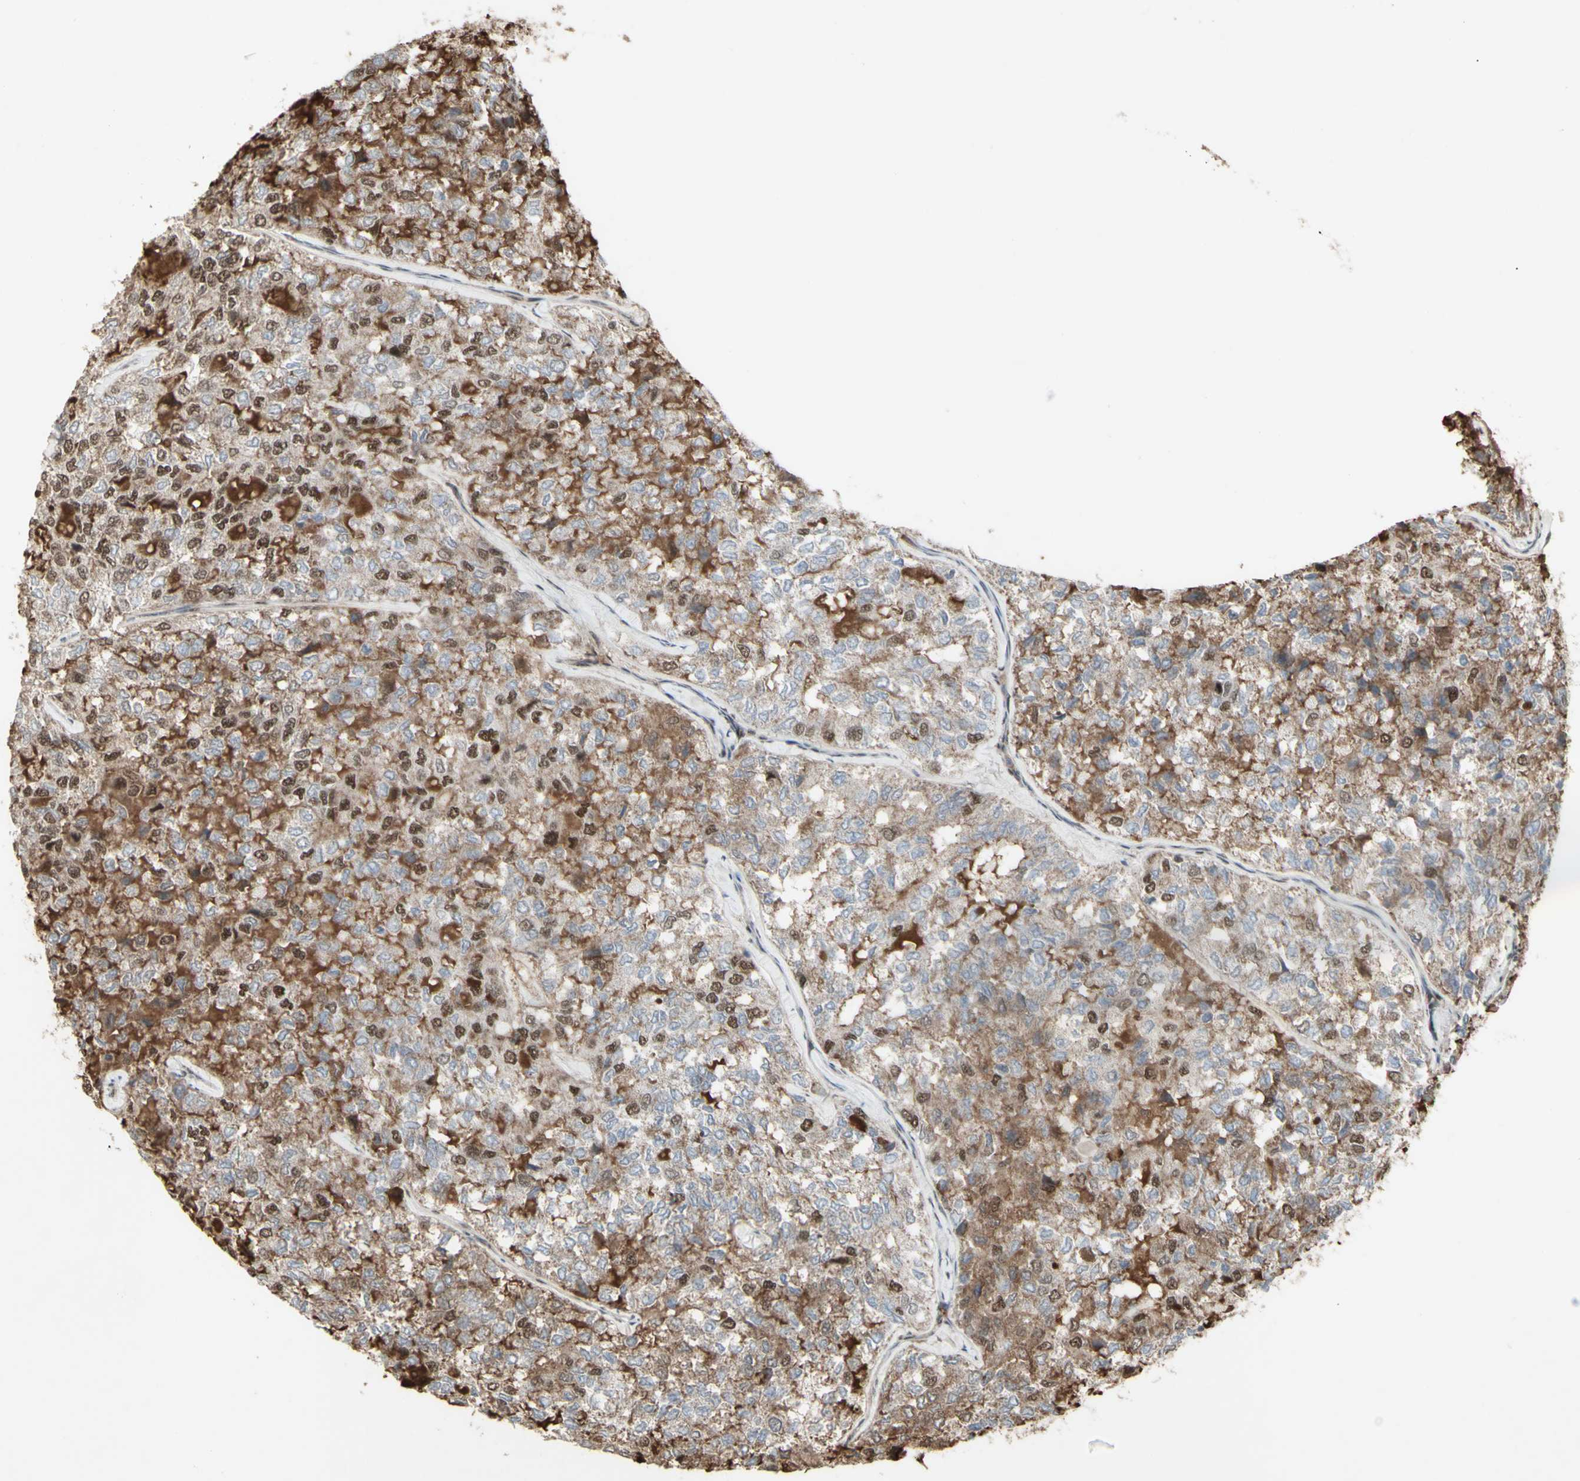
{"staining": {"intensity": "moderate", "quantity": ">75%", "location": "cytoplasmic/membranous,nuclear"}, "tissue": "thyroid cancer", "cell_type": "Tumor cells", "image_type": "cancer", "snomed": [{"axis": "morphology", "description": "Follicular adenoma carcinoma, NOS"}, {"axis": "topography", "description": "Thyroid gland"}], "caption": "Immunohistochemical staining of human follicular adenoma carcinoma (thyroid) reveals moderate cytoplasmic/membranous and nuclear protein positivity in about >75% of tumor cells.", "gene": "CCNT1", "patient": {"sex": "male", "age": 75}}